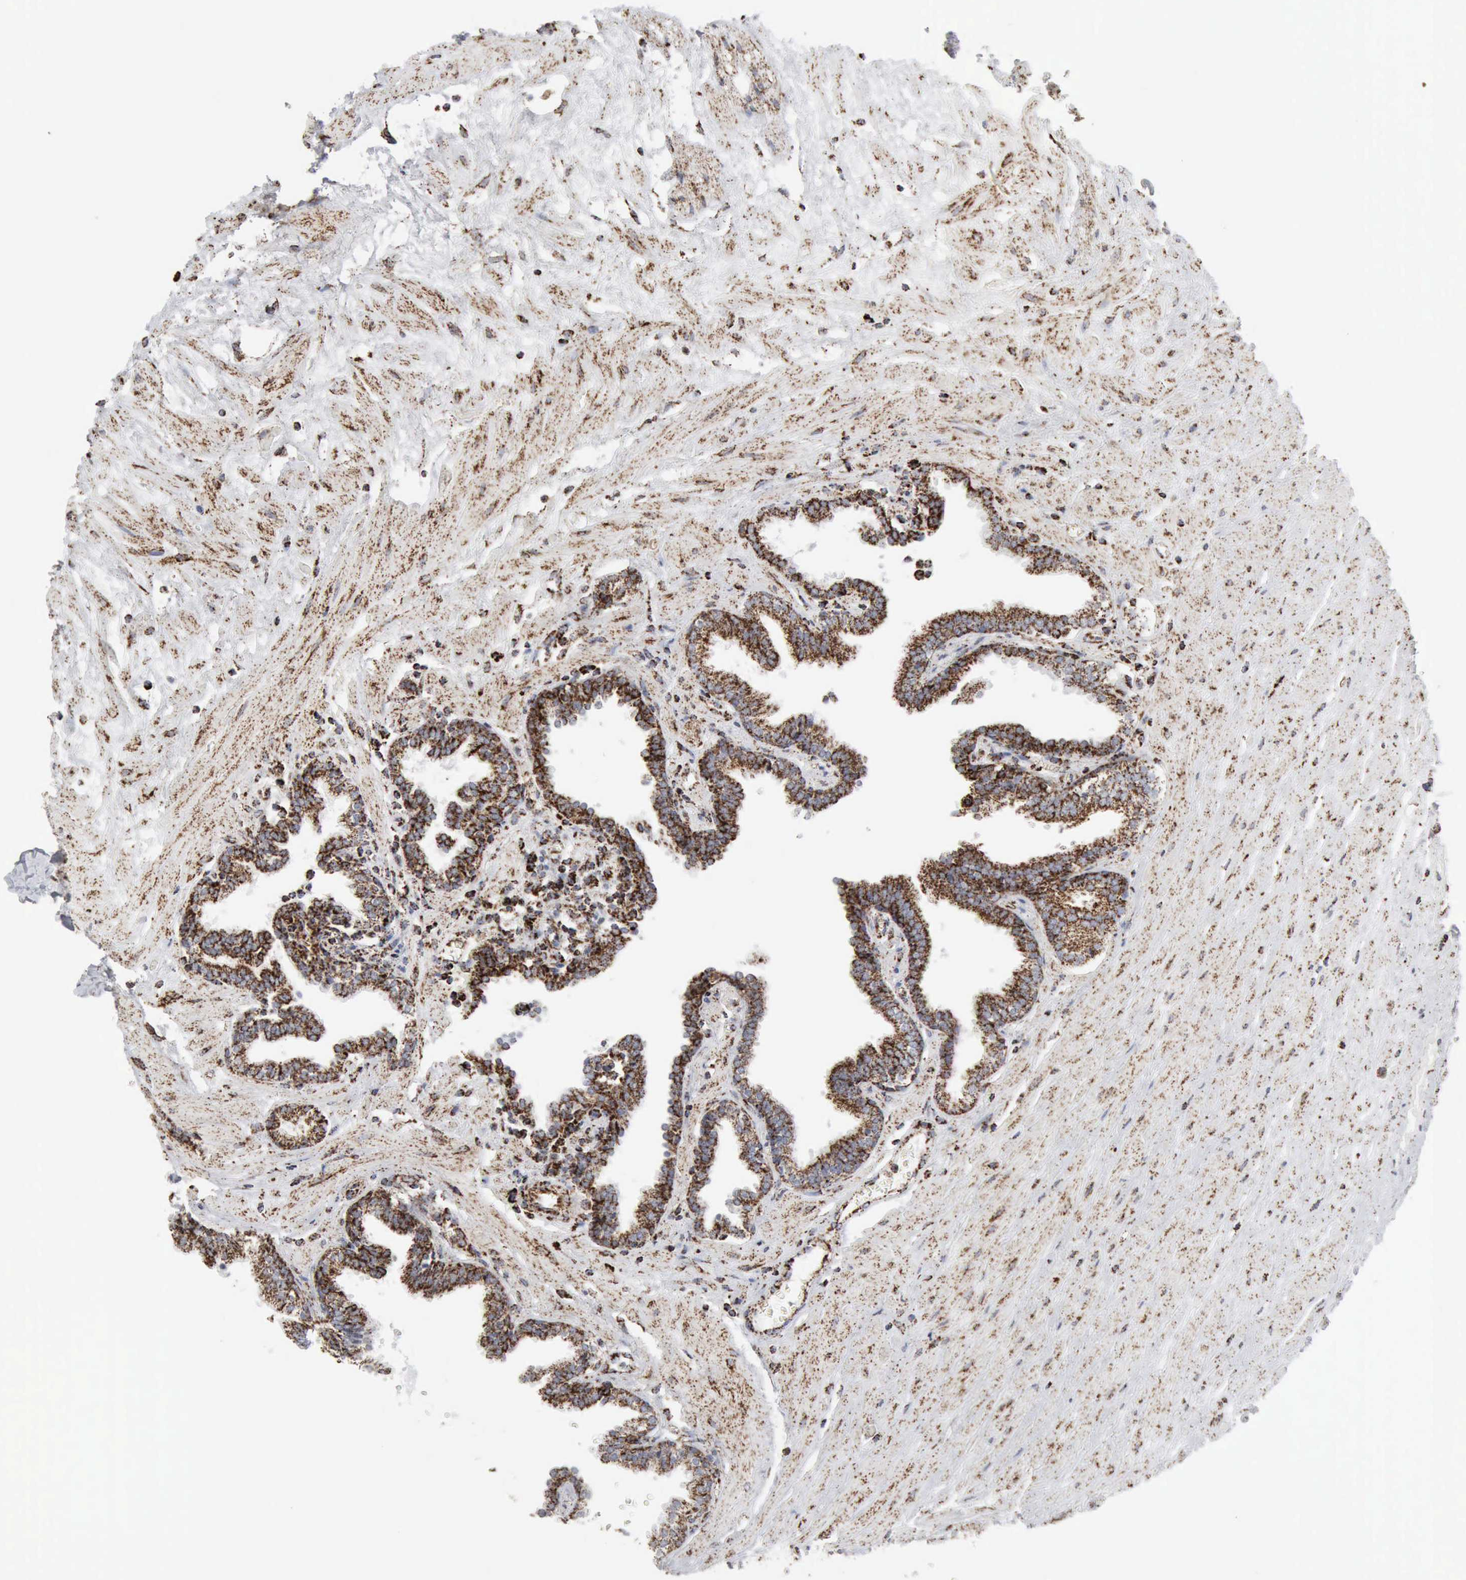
{"staining": {"intensity": "strong", "quantity": ">75%", "location": "cytoplasmic/membranous"}, "tissue": "prostate", "cell_type": "Glandular cells", "image_type": "normal", "snomed": [{"axis": "morphology", "description": "Normal tissue, NOS"}, {"axis": "topography", "description": "Prostate"}], "caption": "High-magnification brightfield microscopy of normal prostate stained with DAB (3,3'-diaminobenzidine) (brown) and counterstained with hematoxylin (blue). glandular cells exhibit strong cytoplasmic/membranous staining is appreciated in approximately>75% of cells.", "gene": "ACO2", "patient": {"sex": "male", "age": 64}}